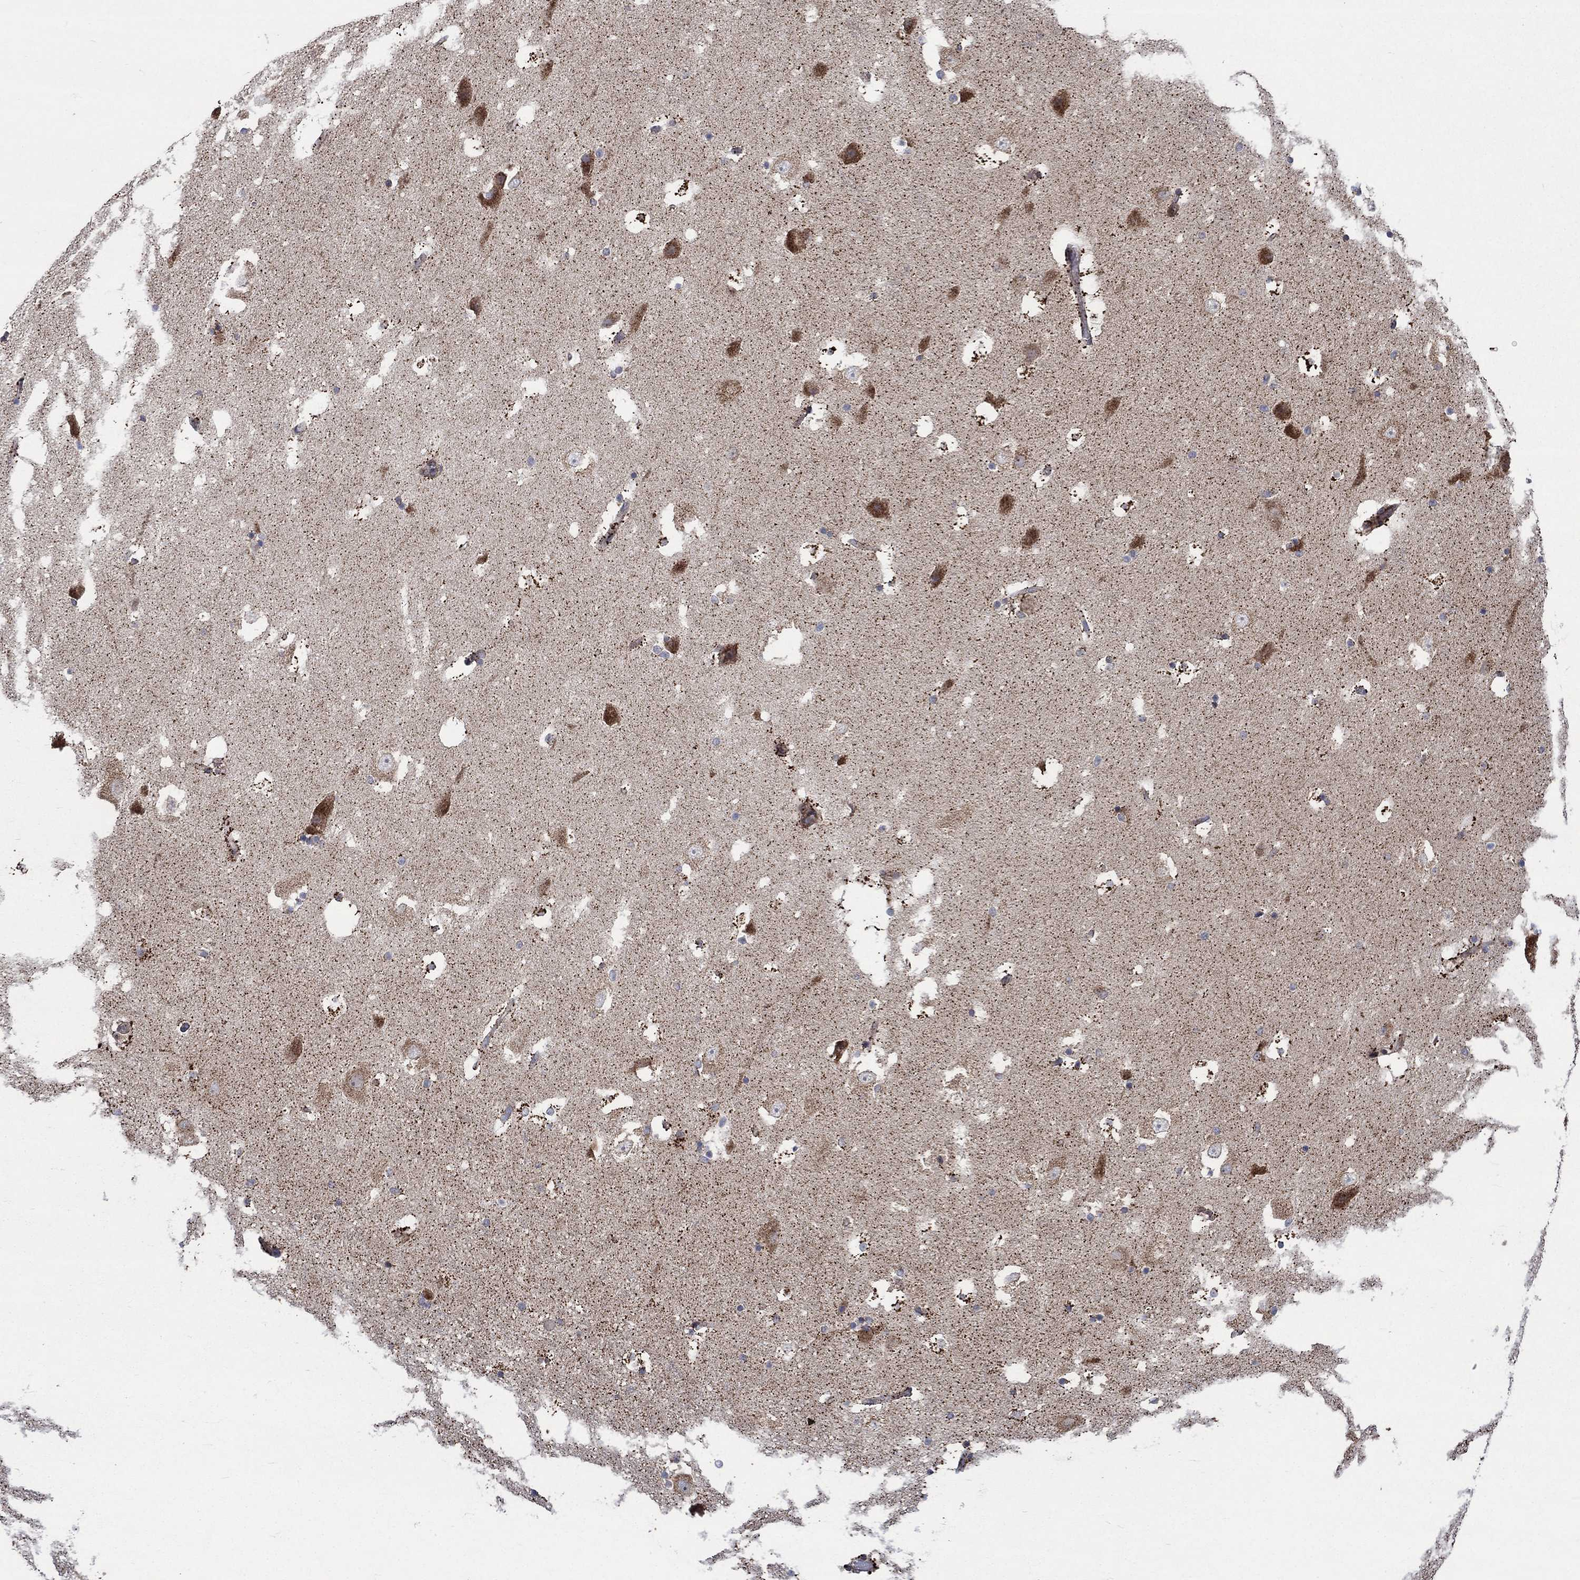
{"staining": {"intensity": "strong", "quantity": "<25%", "location": "cytoplasmic/membranous"}, "tissue": "hippocampus", "cell_type": "Glial cells", "image_type": "normal", "snomed": [{"axis": "morphology", "description": "Normal tissue, NOS"}, {"axis": "topography", "description": "Hippocampus"}], "caption": "About <25% of glial cells in unremarkable hippocampus display strong cytoplasmic/membranous protein staining as visualized by brown immunohistochemical staining.", "gene": "RPLP0", "patient": {"sex": "male", "age": 51}}